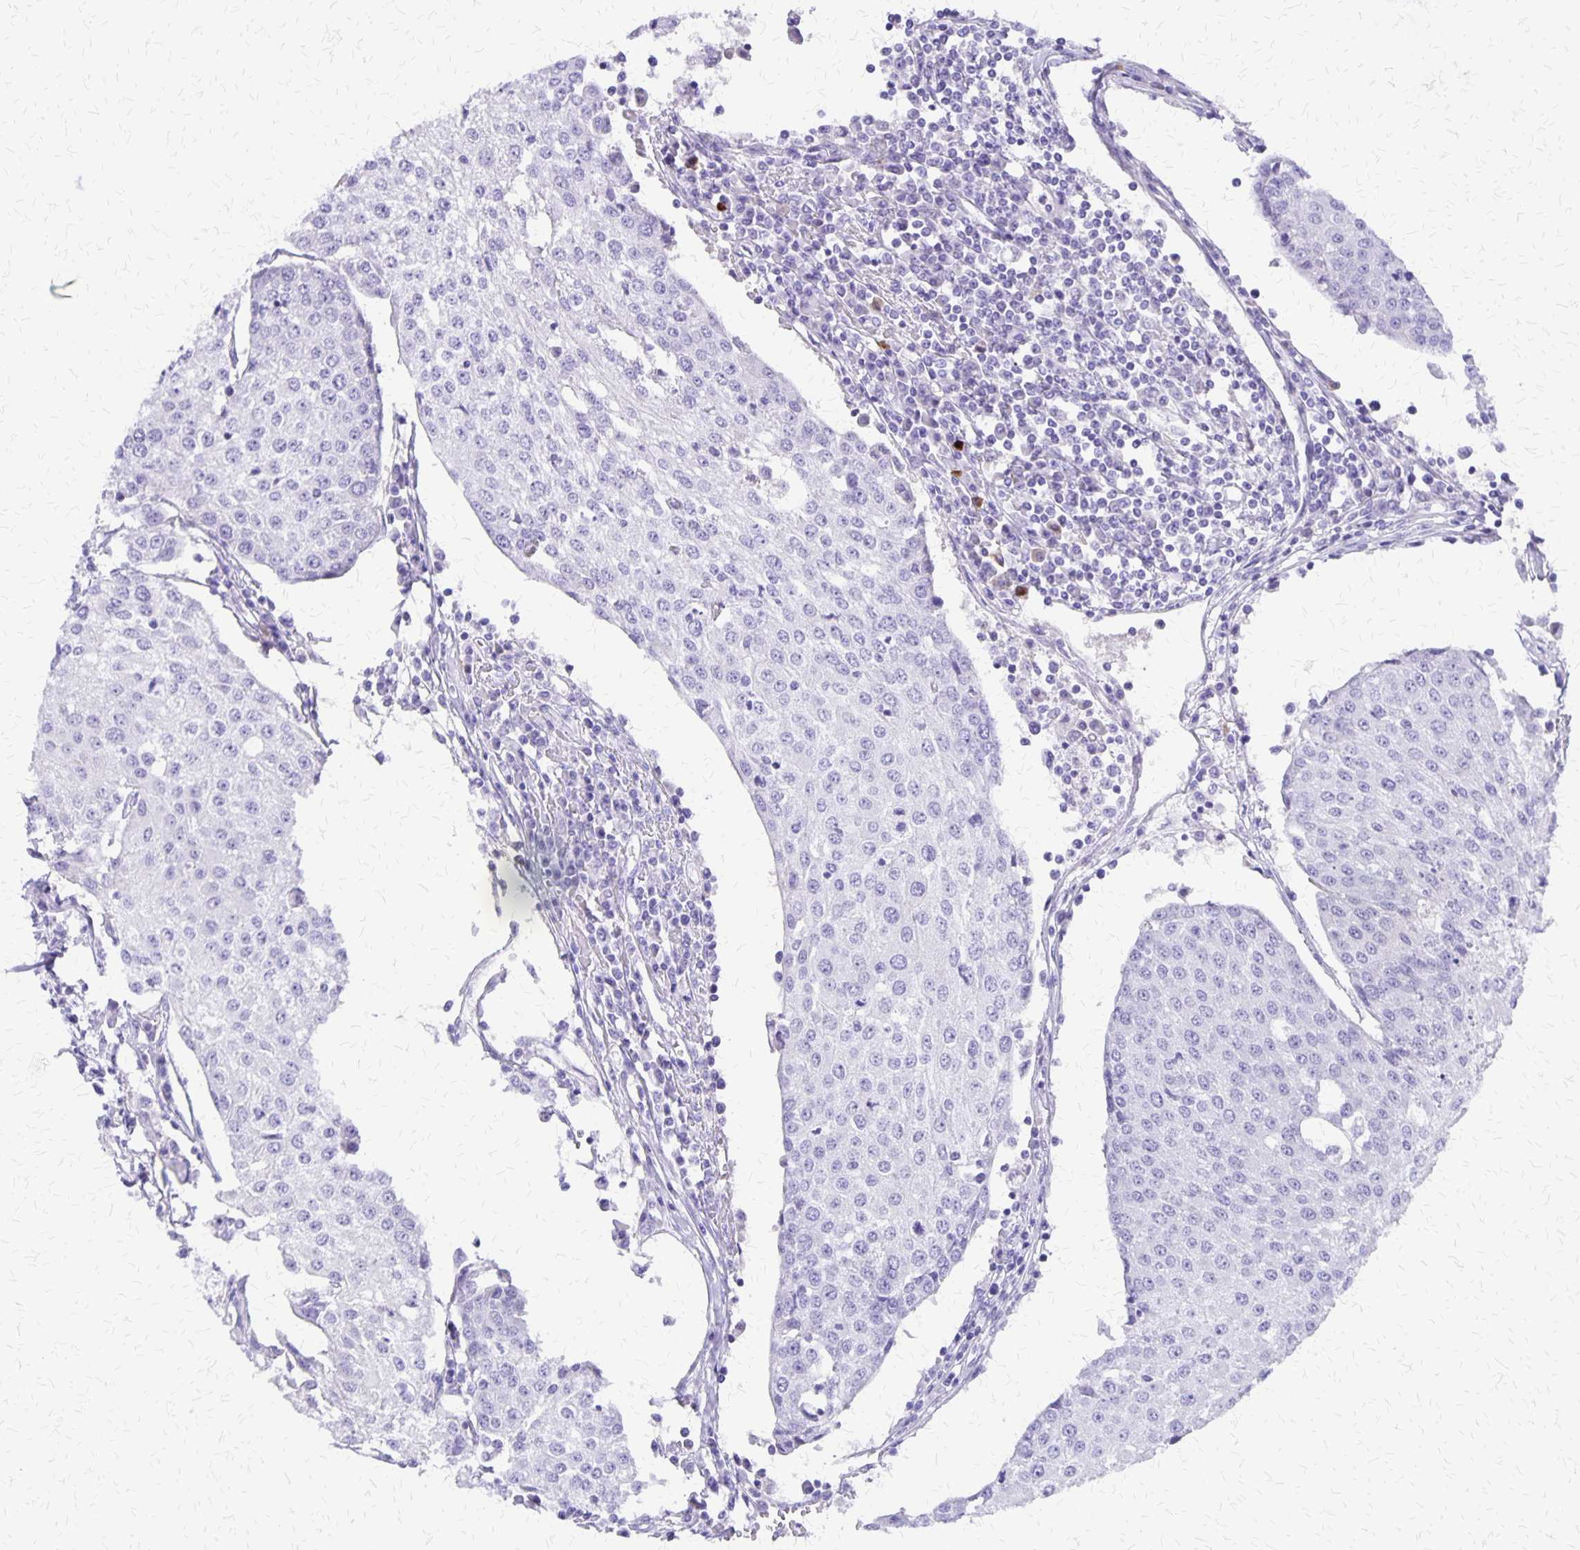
{"staining": {"intensity": "negative", "quantity": "none", "location": "none"}, "tissue": "urothelial cancer", "cell_type": "Tumor cells", "image_type": "cancer", "snomed": [{"axis": "morphology", "description": "Urothelial carcinoma, High grade"}, {"axis": "topography", "description": "Urinary bladder"}], "caption": "DAB (3,3'-diaminobenzidine) immunohistochemical staining of human urothelial cancer demonstrates no significant expression in tumor cells.", "gene": "SLC13A2", "patient": {"sex": "female", "age": 85}}